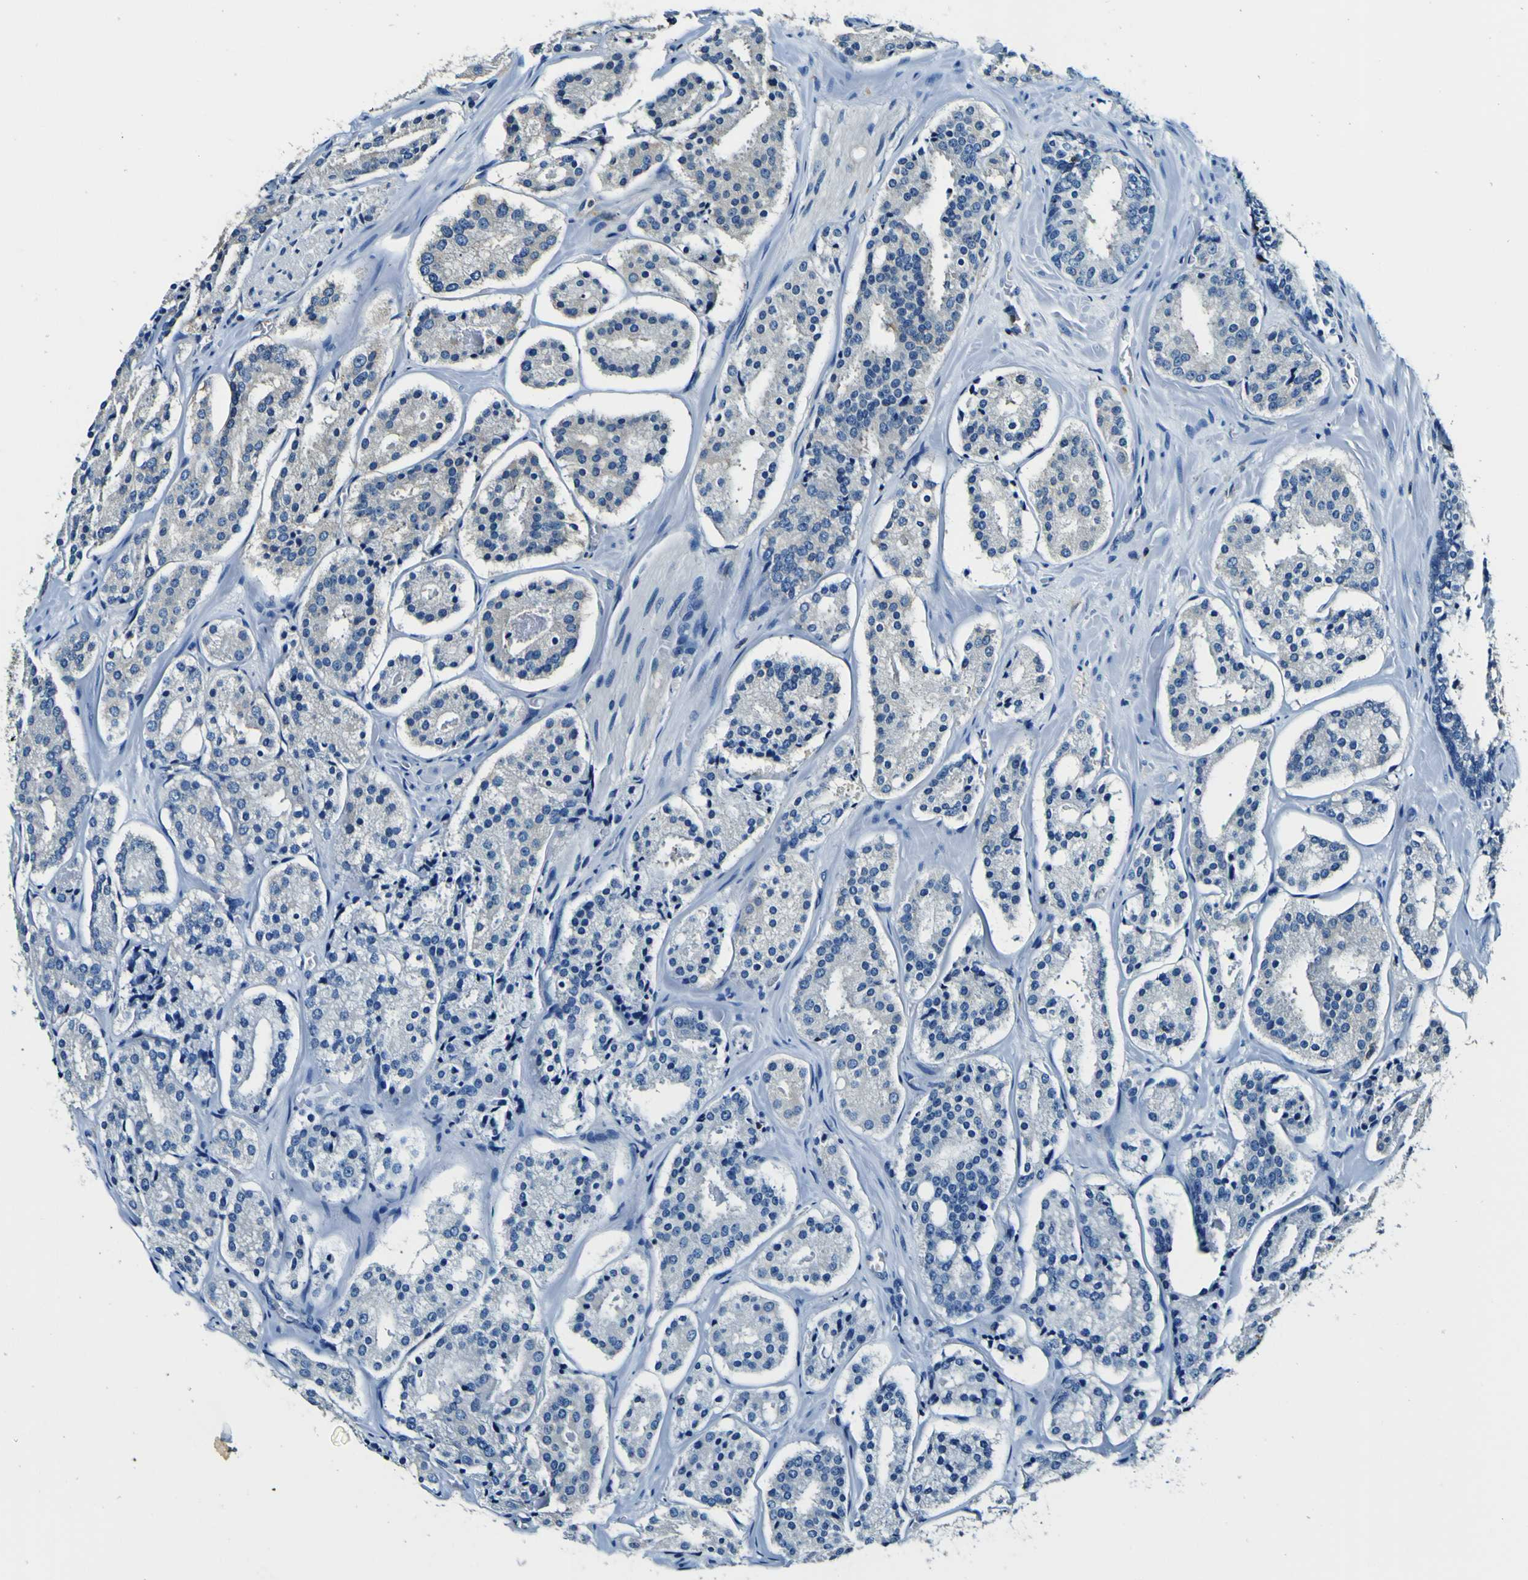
{"staining": {"intensity": "negative", "quantity": "none", "location": "none"}, "tissue": "prostate cancer", "cell_type": "Tumor cells", "image_type": "cancer", "snomed": [{"axis": "morphology", "description": "Adenocarcinoma, High grade"}, {"axis": "topography", "description": "Prostate"}], "caption": "Immunohistochemistry micrograph of prostate cancer (high-grade adenocarcinoma) stained for a protein (brown), which demonstrates no expression in tumor cells.", "gene": "RHOT2", "patient": {"sex": "male", "age": 60}}